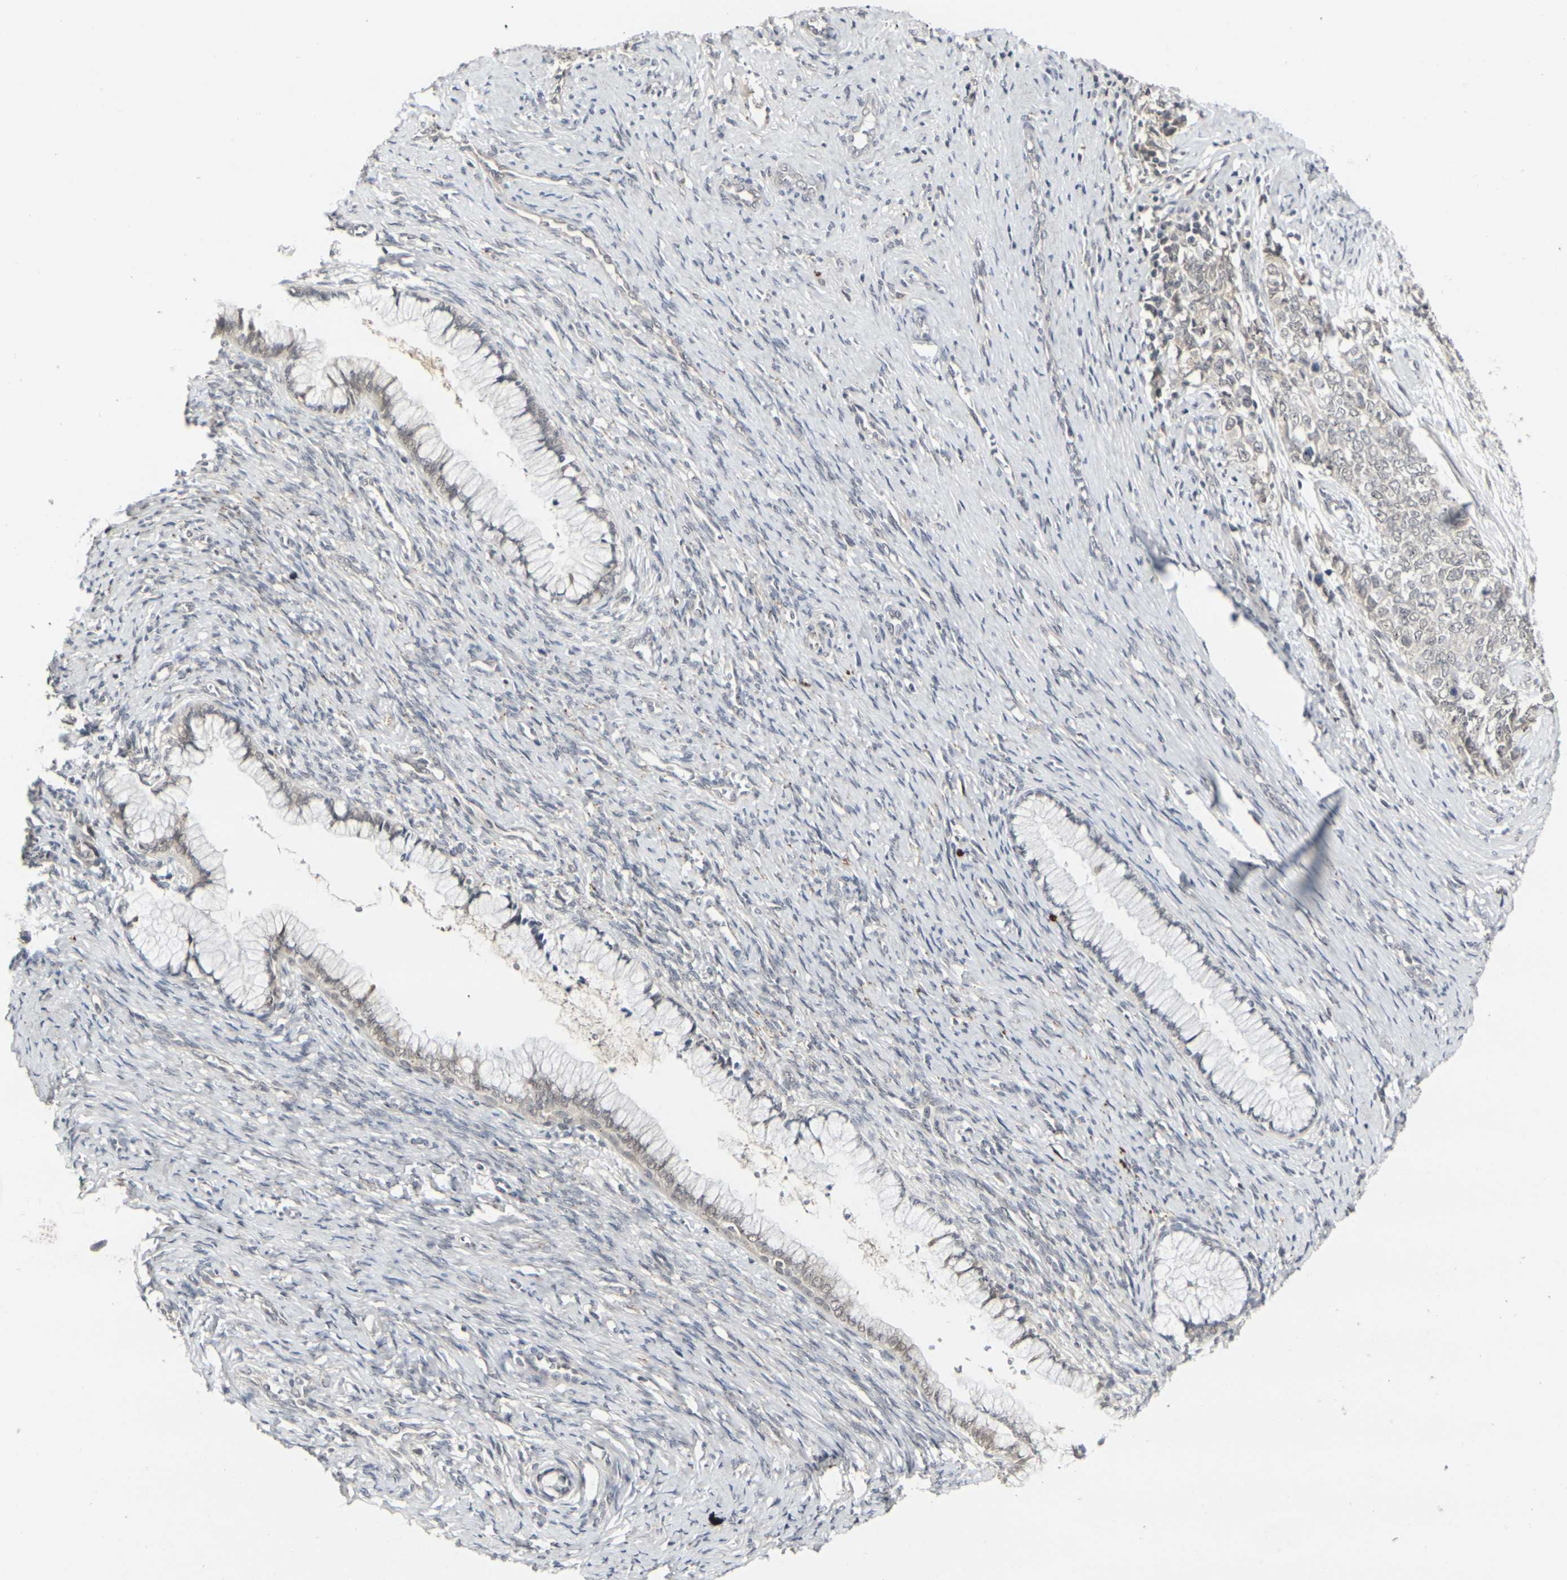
{"staining": {"intensity": "negative", "quantity": "none", "location": "none"}, "tissue": "cervical cancer", "cell_type": "Tumor cells", "image_type": "cancer", "snomed": [{"axis": "morphology", "description": "Squamous cell carcinoma, NOS"}, {"axis": "topography", "description": "Cervix"}], "caption": "DAB immunohistochemical staining of cervical cancer exhibits no significant positivity in tumor cells. The staining was performed using DAB to visualize the protein expression in brown, while the nuclei were stained in blue with hematoxylin (Magnification: 20x).", "gene": "GPR19", "patient": {"sex": "female", "age": 63}}